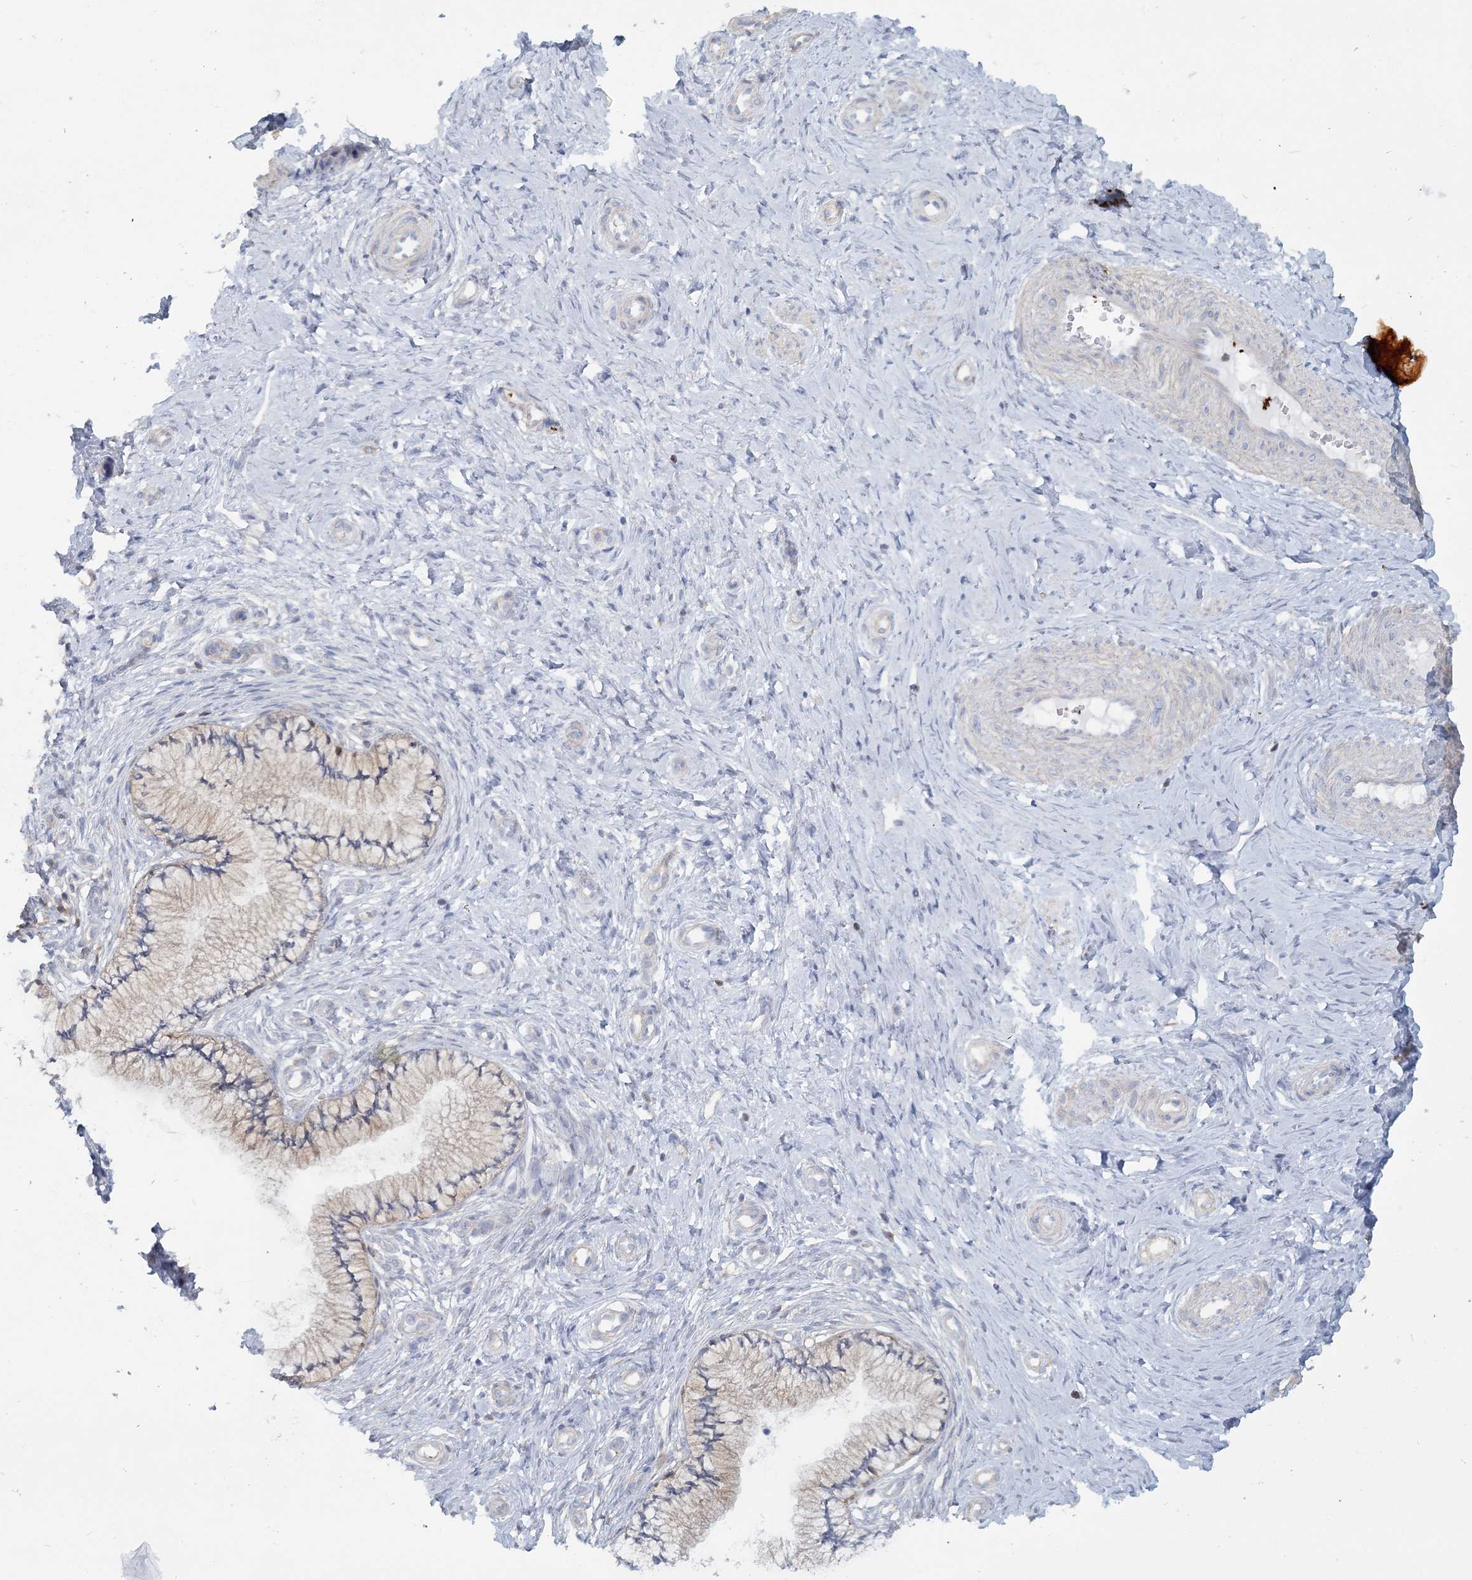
{"staining": {"intensity": "negative", "quantity": "none", "location": "none"}, "tissue": "cervix", "cell_type": "Glandular cells", "image_type": "normal", "snomed": [{"axis": "morphology", "description": "Normal tissue, NOS"}, {"axis": "topography", "description": "Cervix"}], "caption": "DAB (3,3'-diaminobenzidine) immunohistochemical staining of unremarkable human cervix reveals no significant positivity in glandular cells. Brightfield microscopy of immunohistochemistry (IHC) stained with DAB (brown) and hematoxylin (blue), captured at high magnification.", "gene": "CUEDC2", "patient": {"sex": "female", "age": 36}}